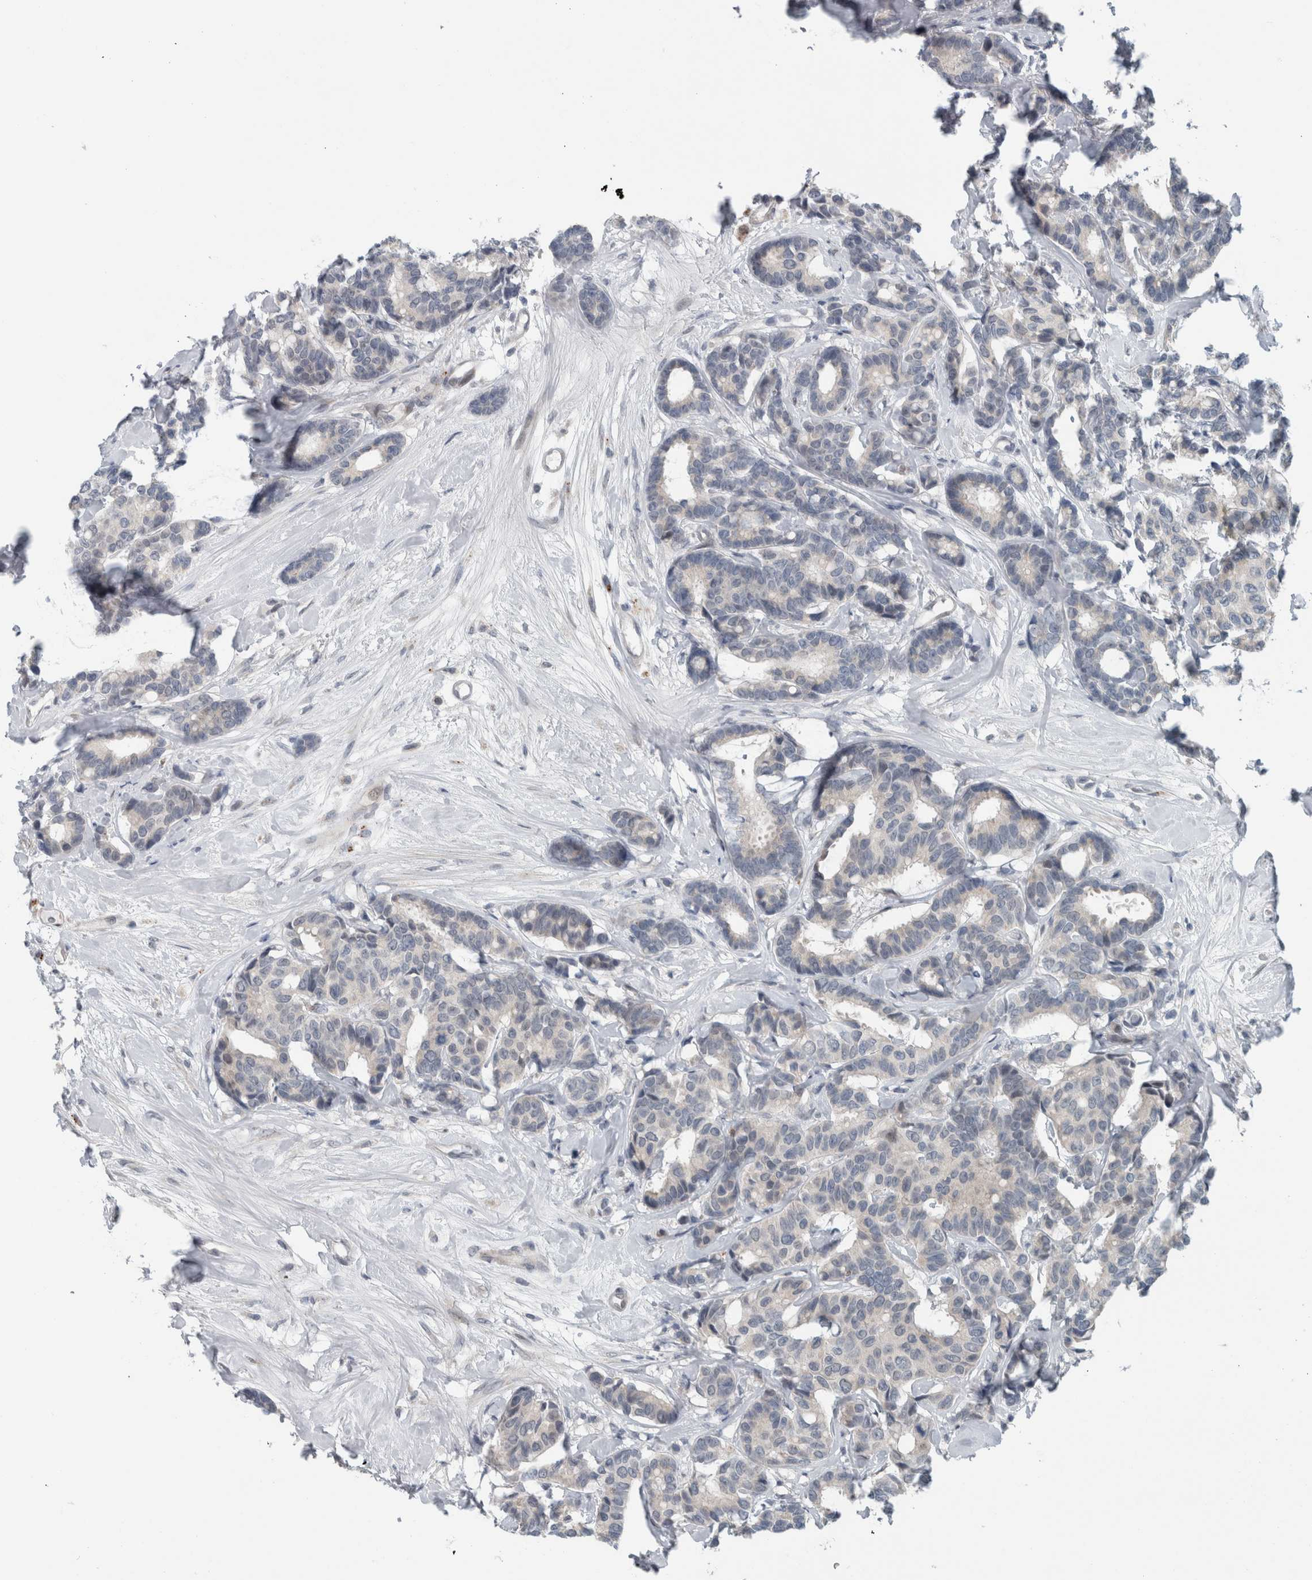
{"staining": {"intensity": "negative", "quantity": "none", "location": "none"}, "tissue": "breast cancer", "cell_type": "Tumor cells", "image_type": "cancer", "snomed": [{"axis": "morphology", "description": "Duct carcinoma"}, {"axis": "topography", "description": "Breast"}], "caption": "High magnification brightfield microscopy of breast cancer (invasive ductal carcinoma) stained with DAB (3,3'-diaminobenzidine) (brown) and counterstained with hematoxylin (blue): tumor cells show no significant expression. Brightfield microscopy of immunohistochemistry stained with DAB (3,3'-diaminobenzidine) (brown) and hematoxylin (blue), captured at high magnification.", "gene": "GBA2", "patient": {"sex": "female", "age": 87}}